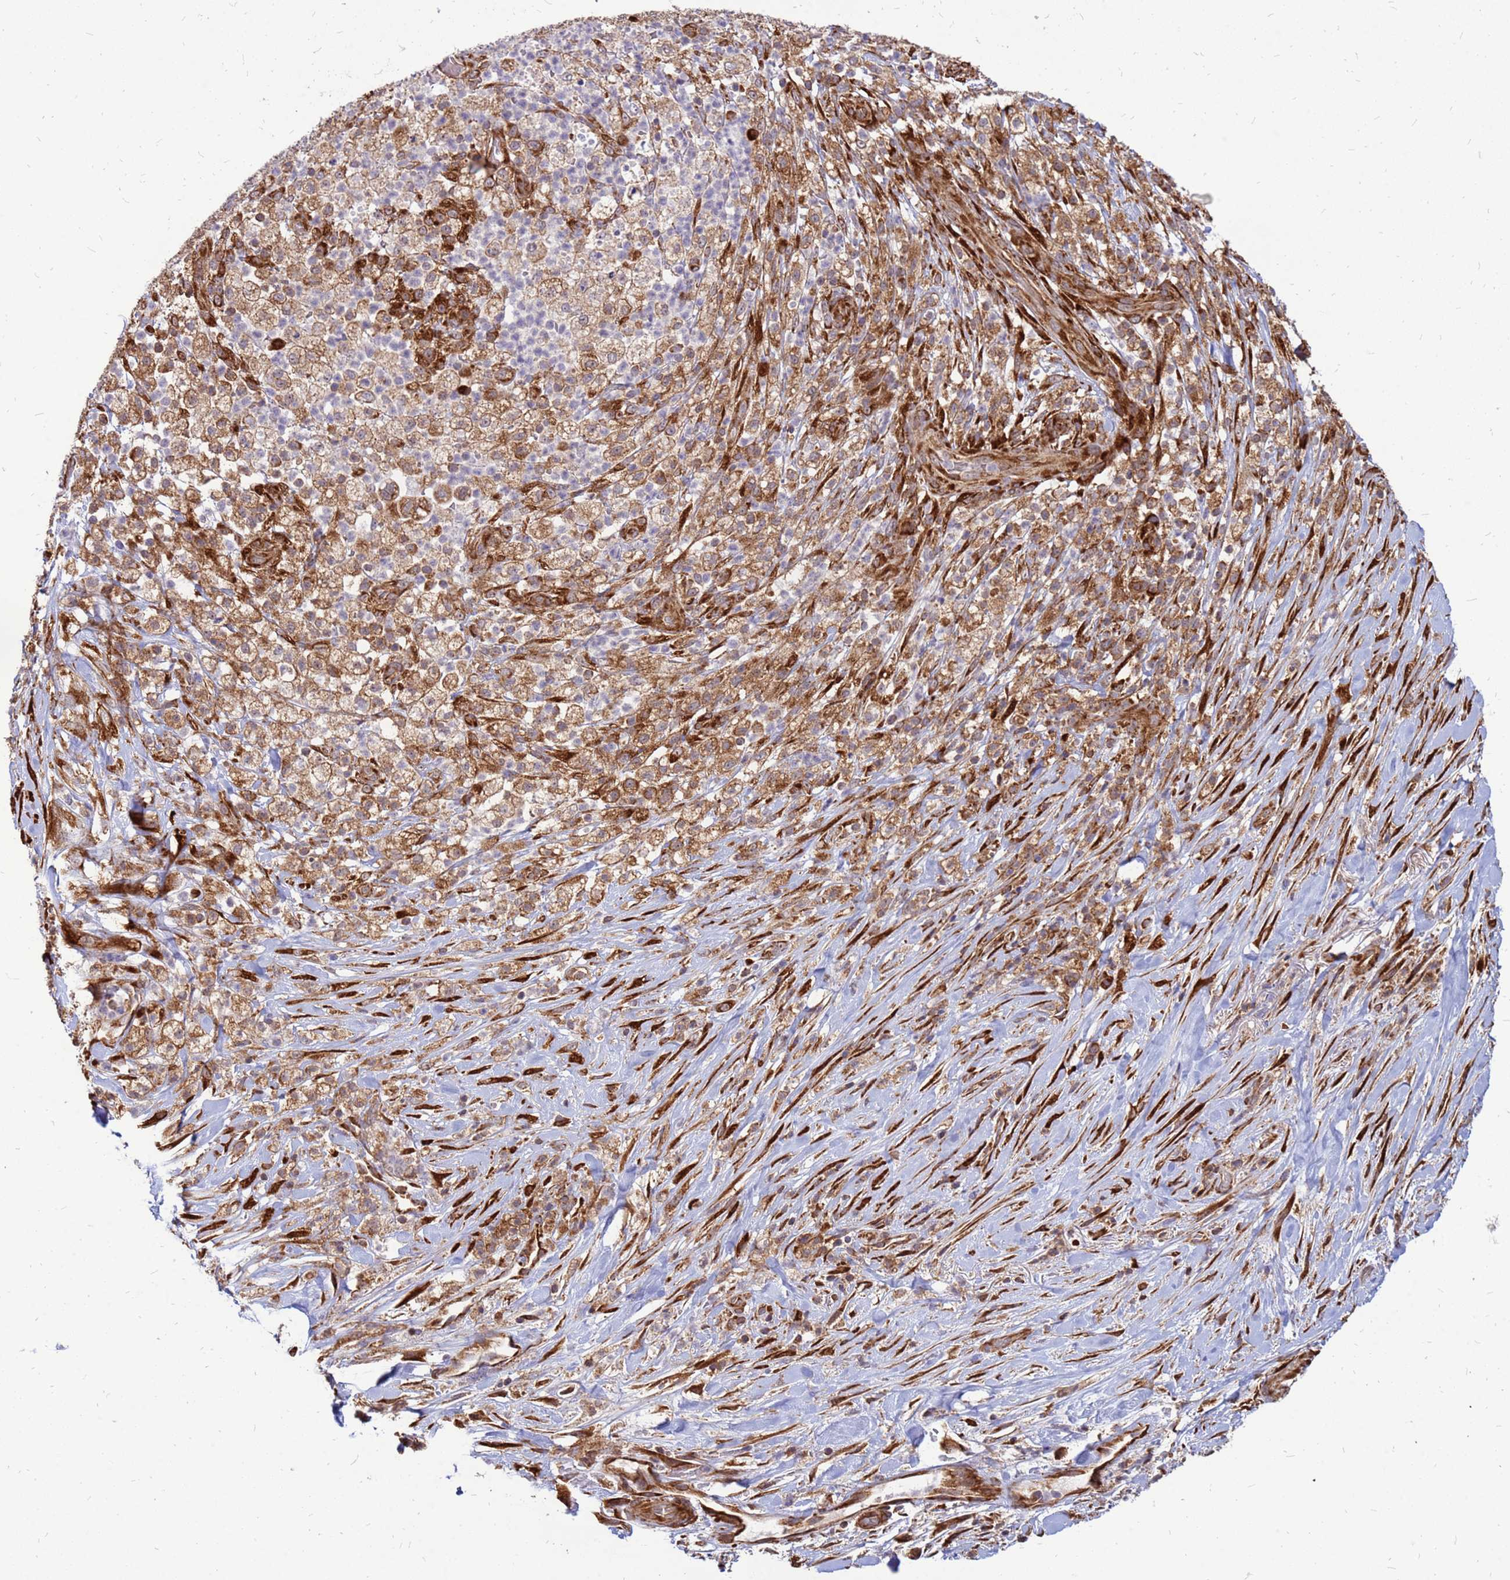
{"staining": {"intensity": "strong", "quantity": ">75%", "location": "cytoplasmic/membranous"}, "tissue": "pancreatic cancer", "cell_type": "Tumor cells", "image_type": "cancer", "snomed": [{"axis": "morphology", "description": "Adenocarcinoma, NOS"}, {"axis": "topography", "description": "Pancreas"}], "caption": "This is a photomicrograph of immunohistochemistry (IHC) staining of adenocarcinoma (pancreatic), which shows strong expression in the cytoplasmic/membranous of tumor cells.", "gene": "RPL8", "patient": {"sex": "female", "age": 72}}